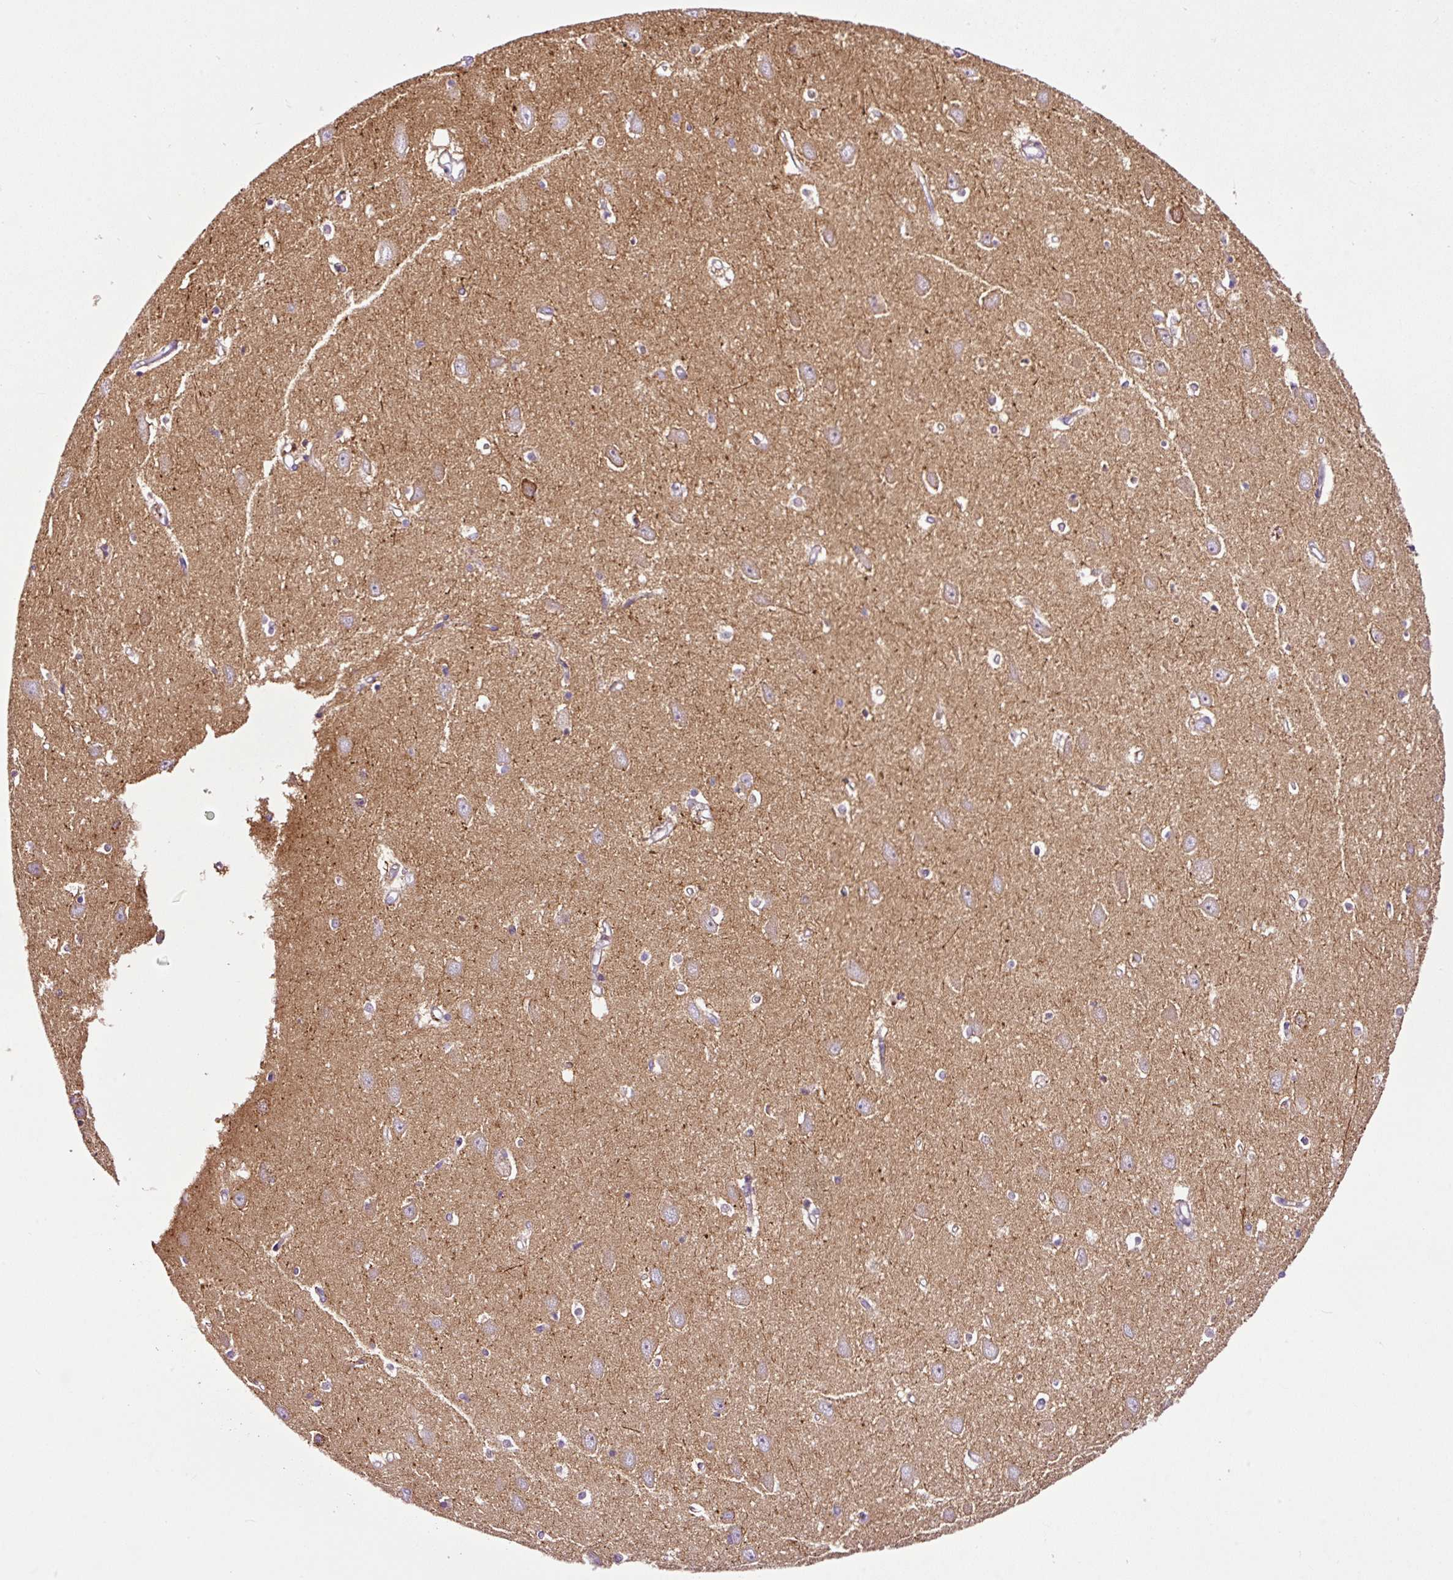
{"staining": {"intensity": "negative", "quantity": "none", "location": "none"}, "tissue": "hippocampus", "cell_type": "Glial cells", "image_type": "normal", "snomed": [{"axis": "morphology", "description": "Normal tissue, NOS"}, {"axis": "topography", "description": "Hippocampus"}], "caption": "Immunohistochemical staining of benign hippocampus displays no significant staining in glial cells.", "gene": "PAM", "patient": {"sex": "female", "age": 64}}